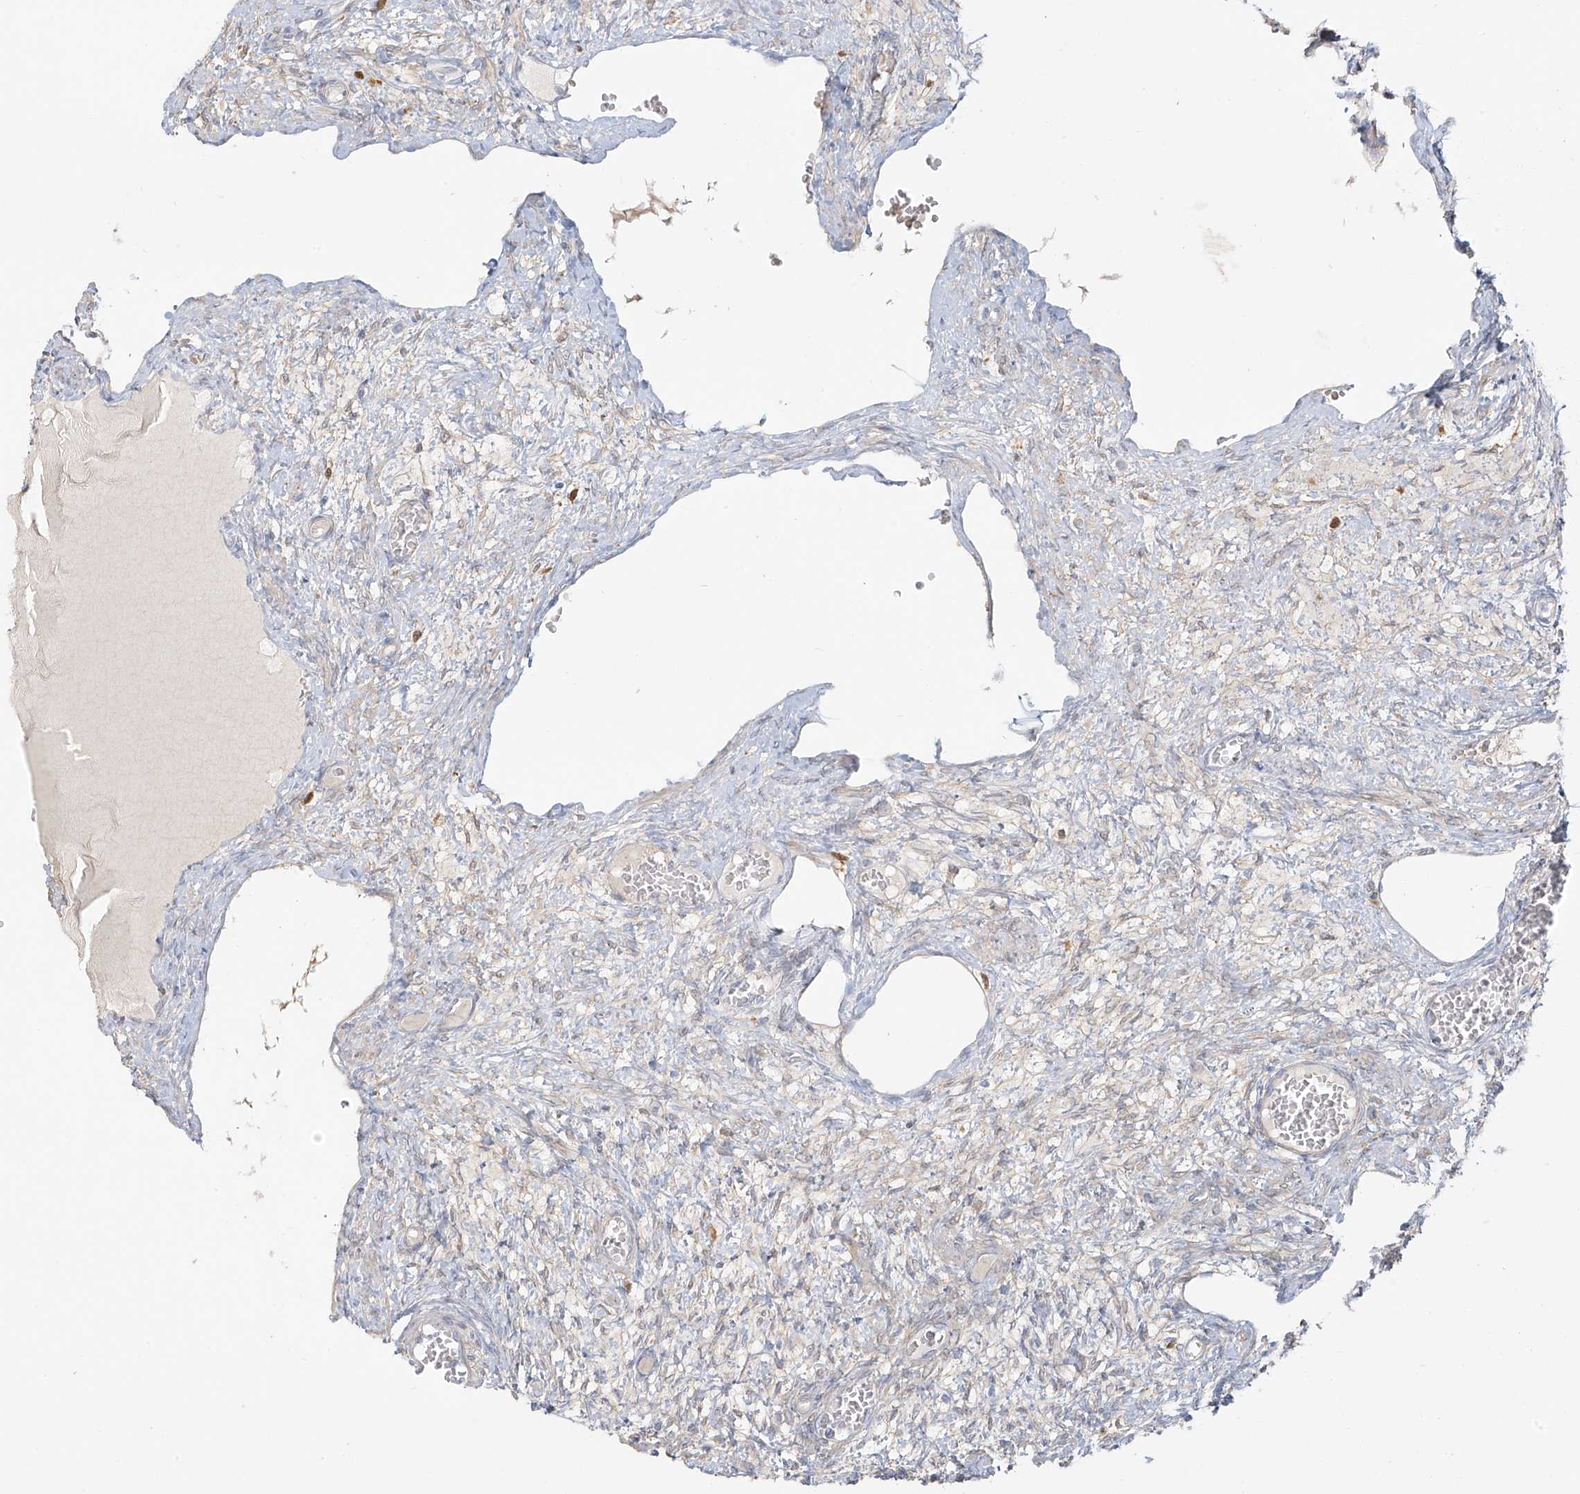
{"staining": {"intensity": "negative", "quantity": "none", "location": "none"}, "tissue": "ovary", "cell_type": "Ovarian stroma cells", "image_type": "normal", "snomed": [{"axis": "morphology", "description": "Normal tissue, NOS"}, {"axis": "topography", "description": "Ovary"}], "caption": "The micrograph exhibits no staining of ovarian stroma cells in normal ovary. (Immunohistochemistry (ihc), brightfield microscopy, high magnification).", "gene": "UPK1B", "patient": {"sex": "female", "age": 27}}